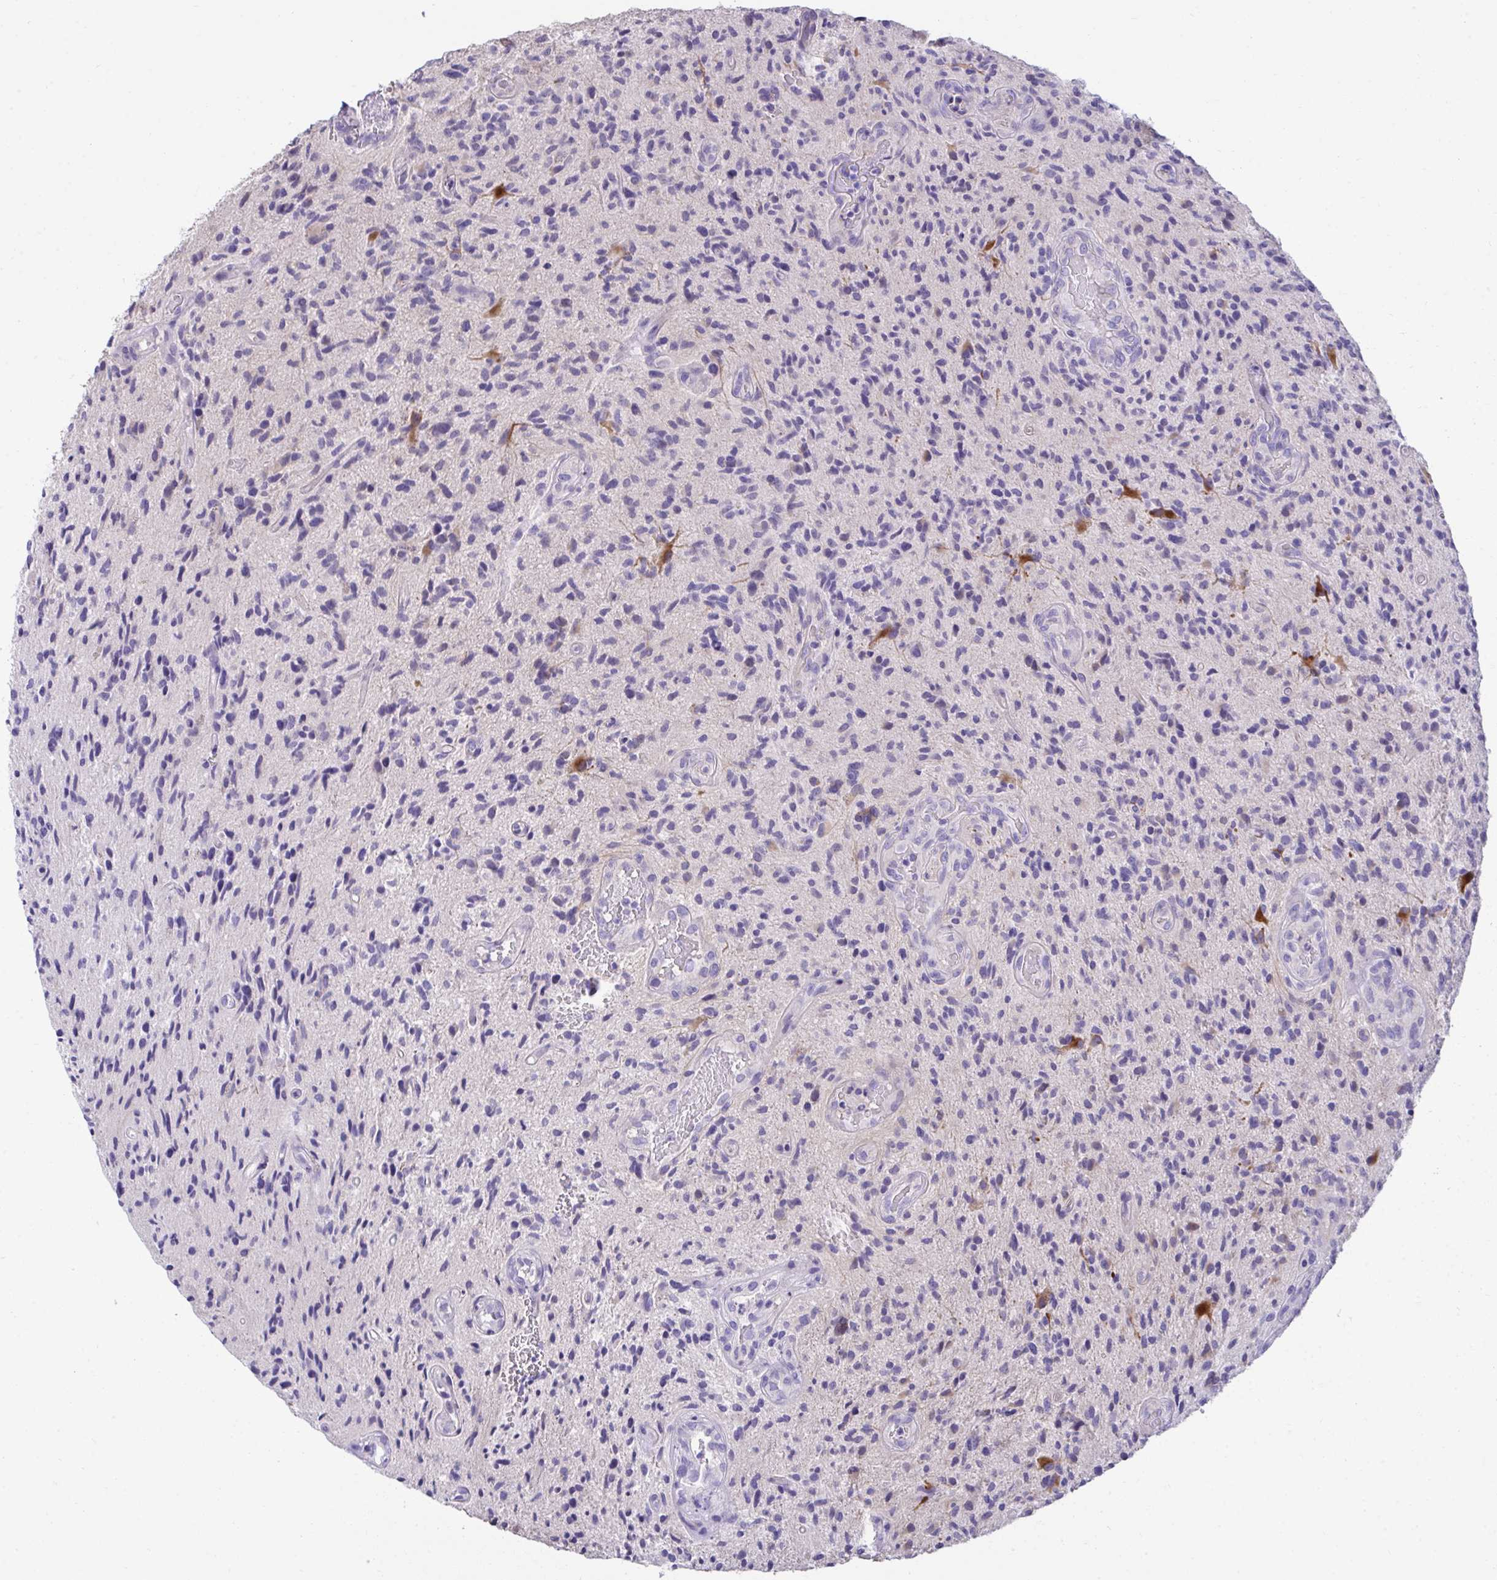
{"staining": {"intensity": "negative", "quantity": "none", "location": "none"}, "tissue": "glioma", "cell_type": "Tumor cells", "image_type": "cancer", "snomed": [{"axis": "morphology", "description": "Glioma, malignant, High grade"}, {"axis": "topography", "description": "Brain"}], "caption": "This is an immunohistochemistry micrograph of human glioma. There is no positivity in tumor cells.", "gene": "TMCO5A", "patient": {"sex": "male", "age": 55}}